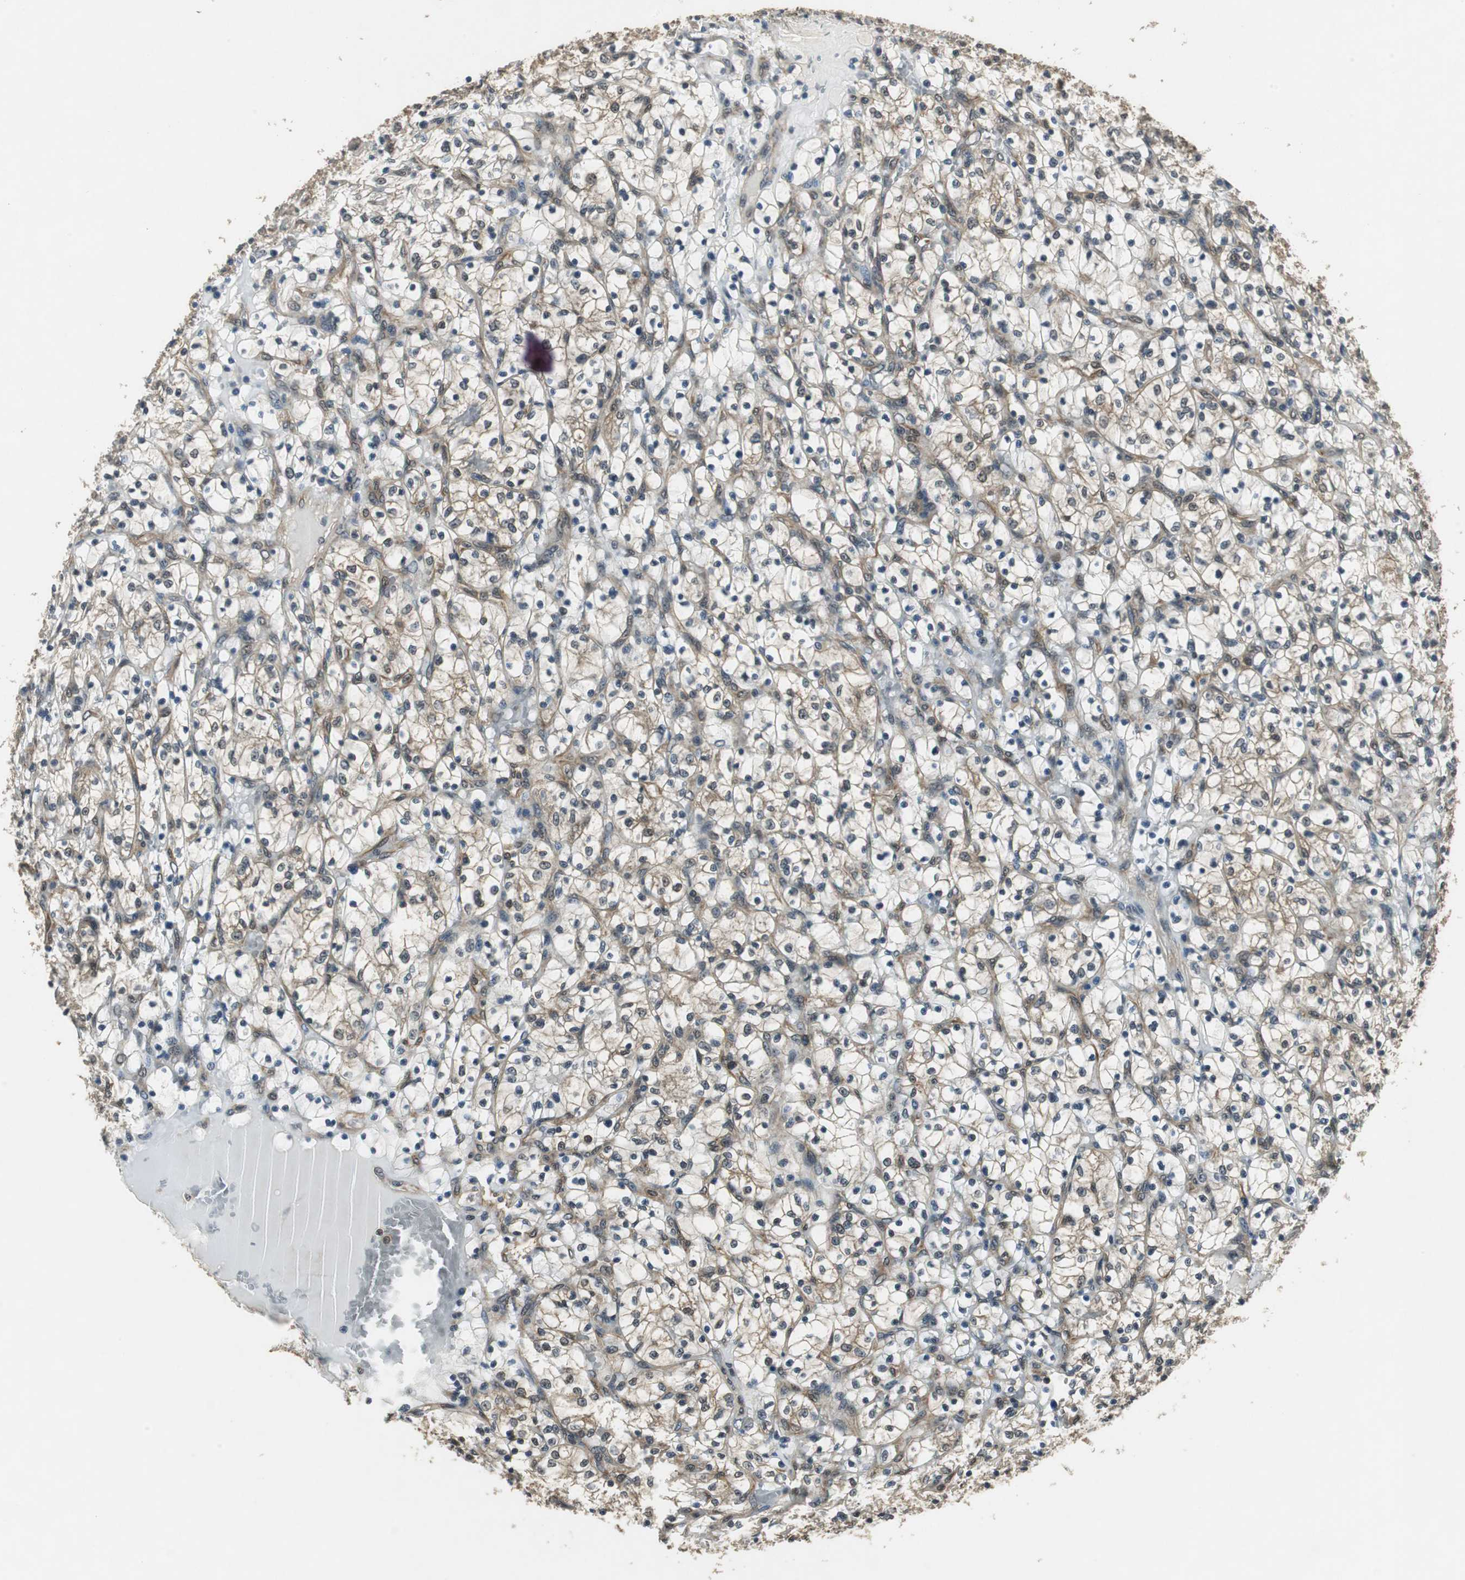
{"staining": {"intensity": "weak", "quantity": "25%-75%", "location": "cytoplasmic/membranous,nuclear"}, "tissue": "renal cancer", "cell_type": "Tumor cells", "image_type": "cancer", "snomed": [{"axis": "morphology", "description": "Adenocarcinoma, NOS"}, {"axis": "topography", "description": "Kidney"}], "caption": "A brown stain labels weak cytoplasmic/membranous and nuclear positivity of a protein in renal cancer tumor cells. (DAB (3,3'-diaminobenzidine) IHC with brightfield microscopy, high magnification).", "gene": "PSMB4", "patient": {"sex": "female", "age": 69}}